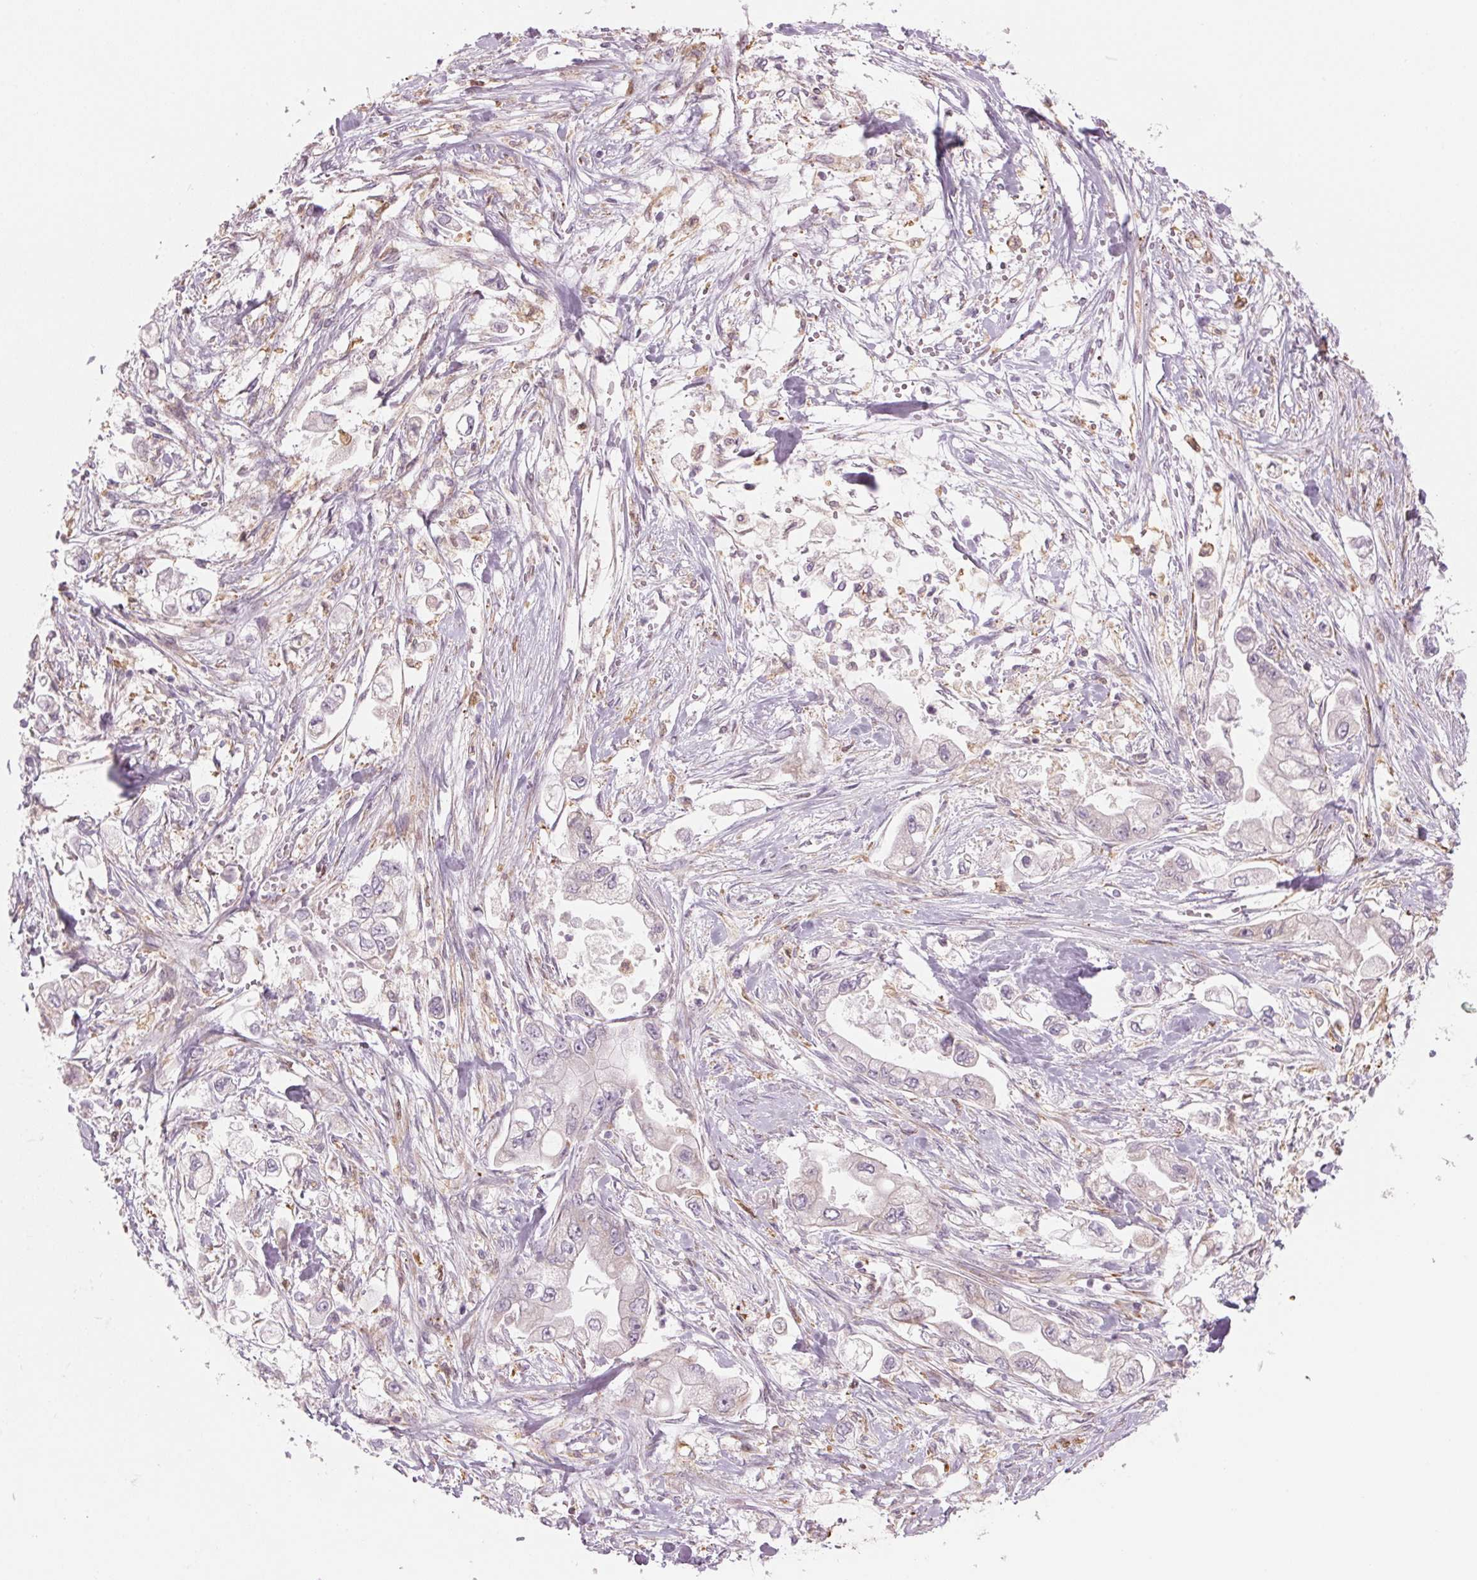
{"staining": {"intensity": "negative", "quantity": "none", "location": "none"}, "tissue": "stomach cancer", "cell_type": "Tumor cells", "image_type": "cancer", "snomed": [{"axis": "morphology", "description": "Adenocarcinoma, NOS"}, {"axis": "topography", "description": "Stomach"}], "caption": "High power microscopy image of an IHC photomicrograph of stomach adenocarcinoma, revealing no significant expression in tumor cells.", "gene": "GNMT", "patient": {"sex": "male", "age": 62}}